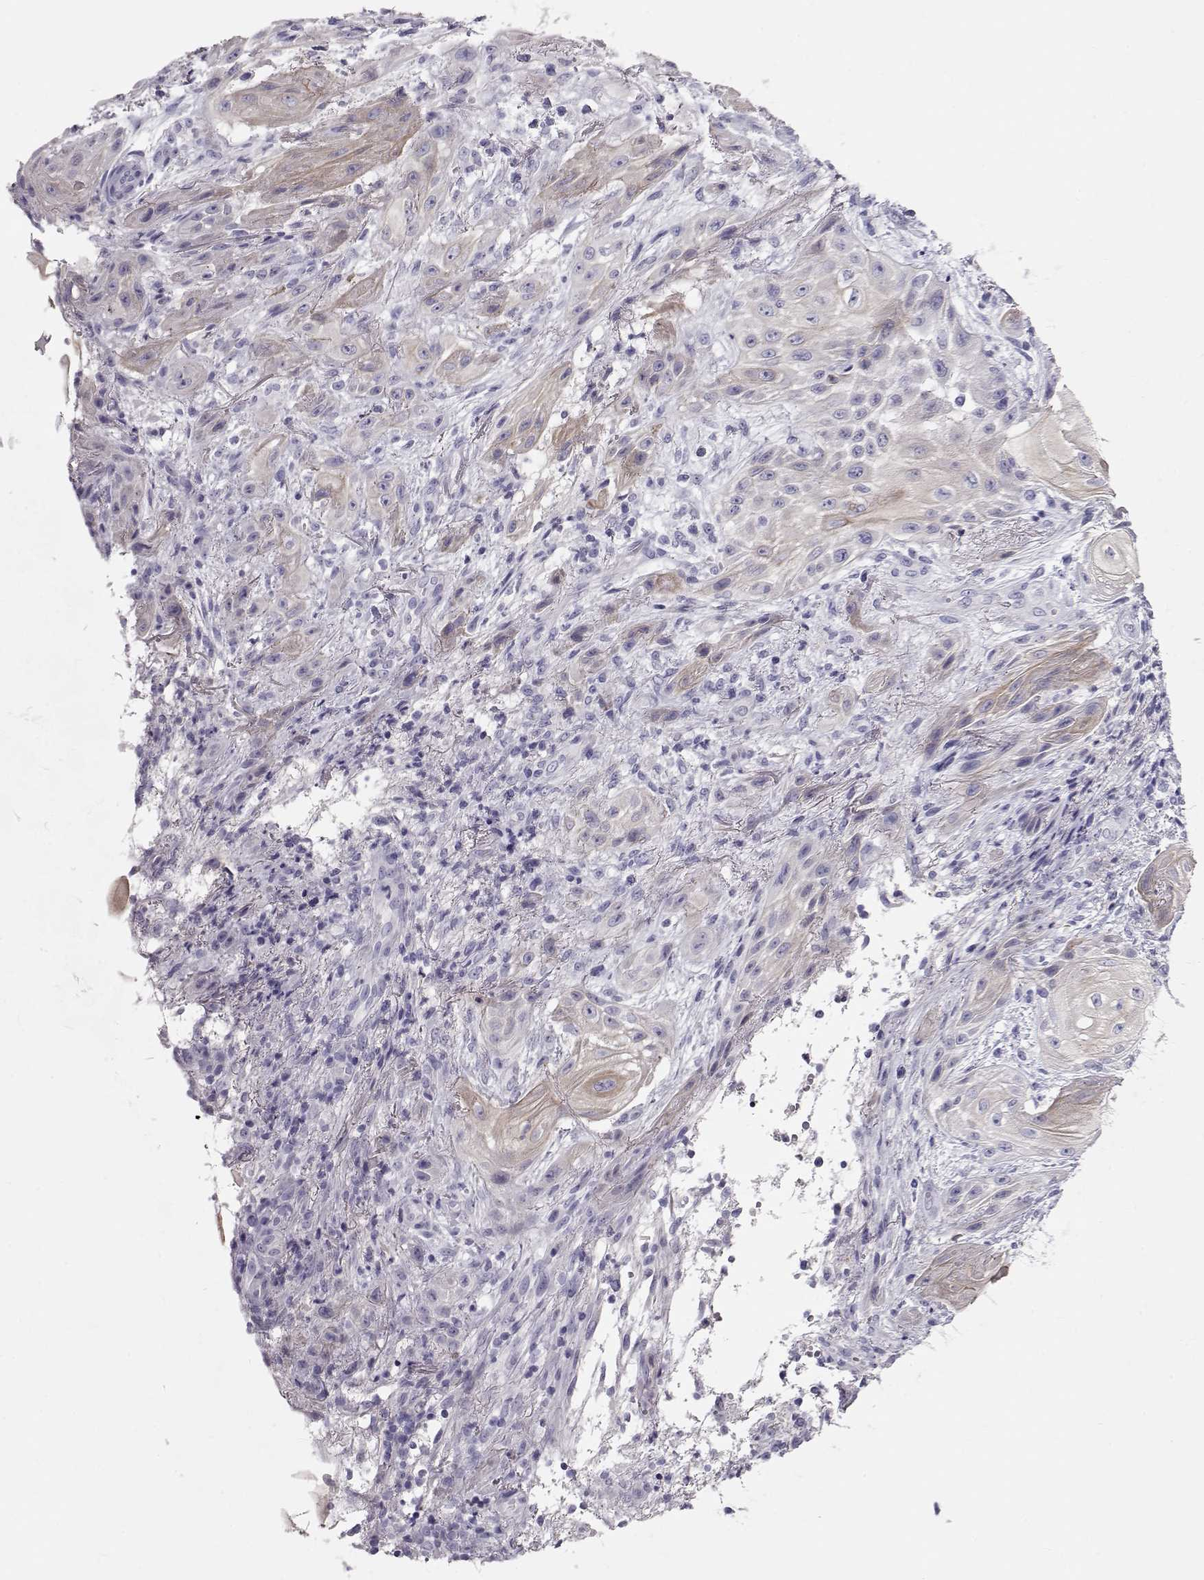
{"staining": {"intensity": "weak", "quantity": "<25%", "location": "cytoplasmic/membranous"}, "tissue": "skin cancer", "cell_type": "Tumor cells", "image_type": "cancer", "snomed": [{"axis": "morphology", "description": "Squamous cell carcinoma, NOS"}, {"axis": "topography", "description": "Skin"}], "caption": "This is an immunohistochemistry photomicrograph of skin cancer. There is no expression in tumor cells.", "gene": "GPR26", "patient": {"sex": "male", "age": 62}}